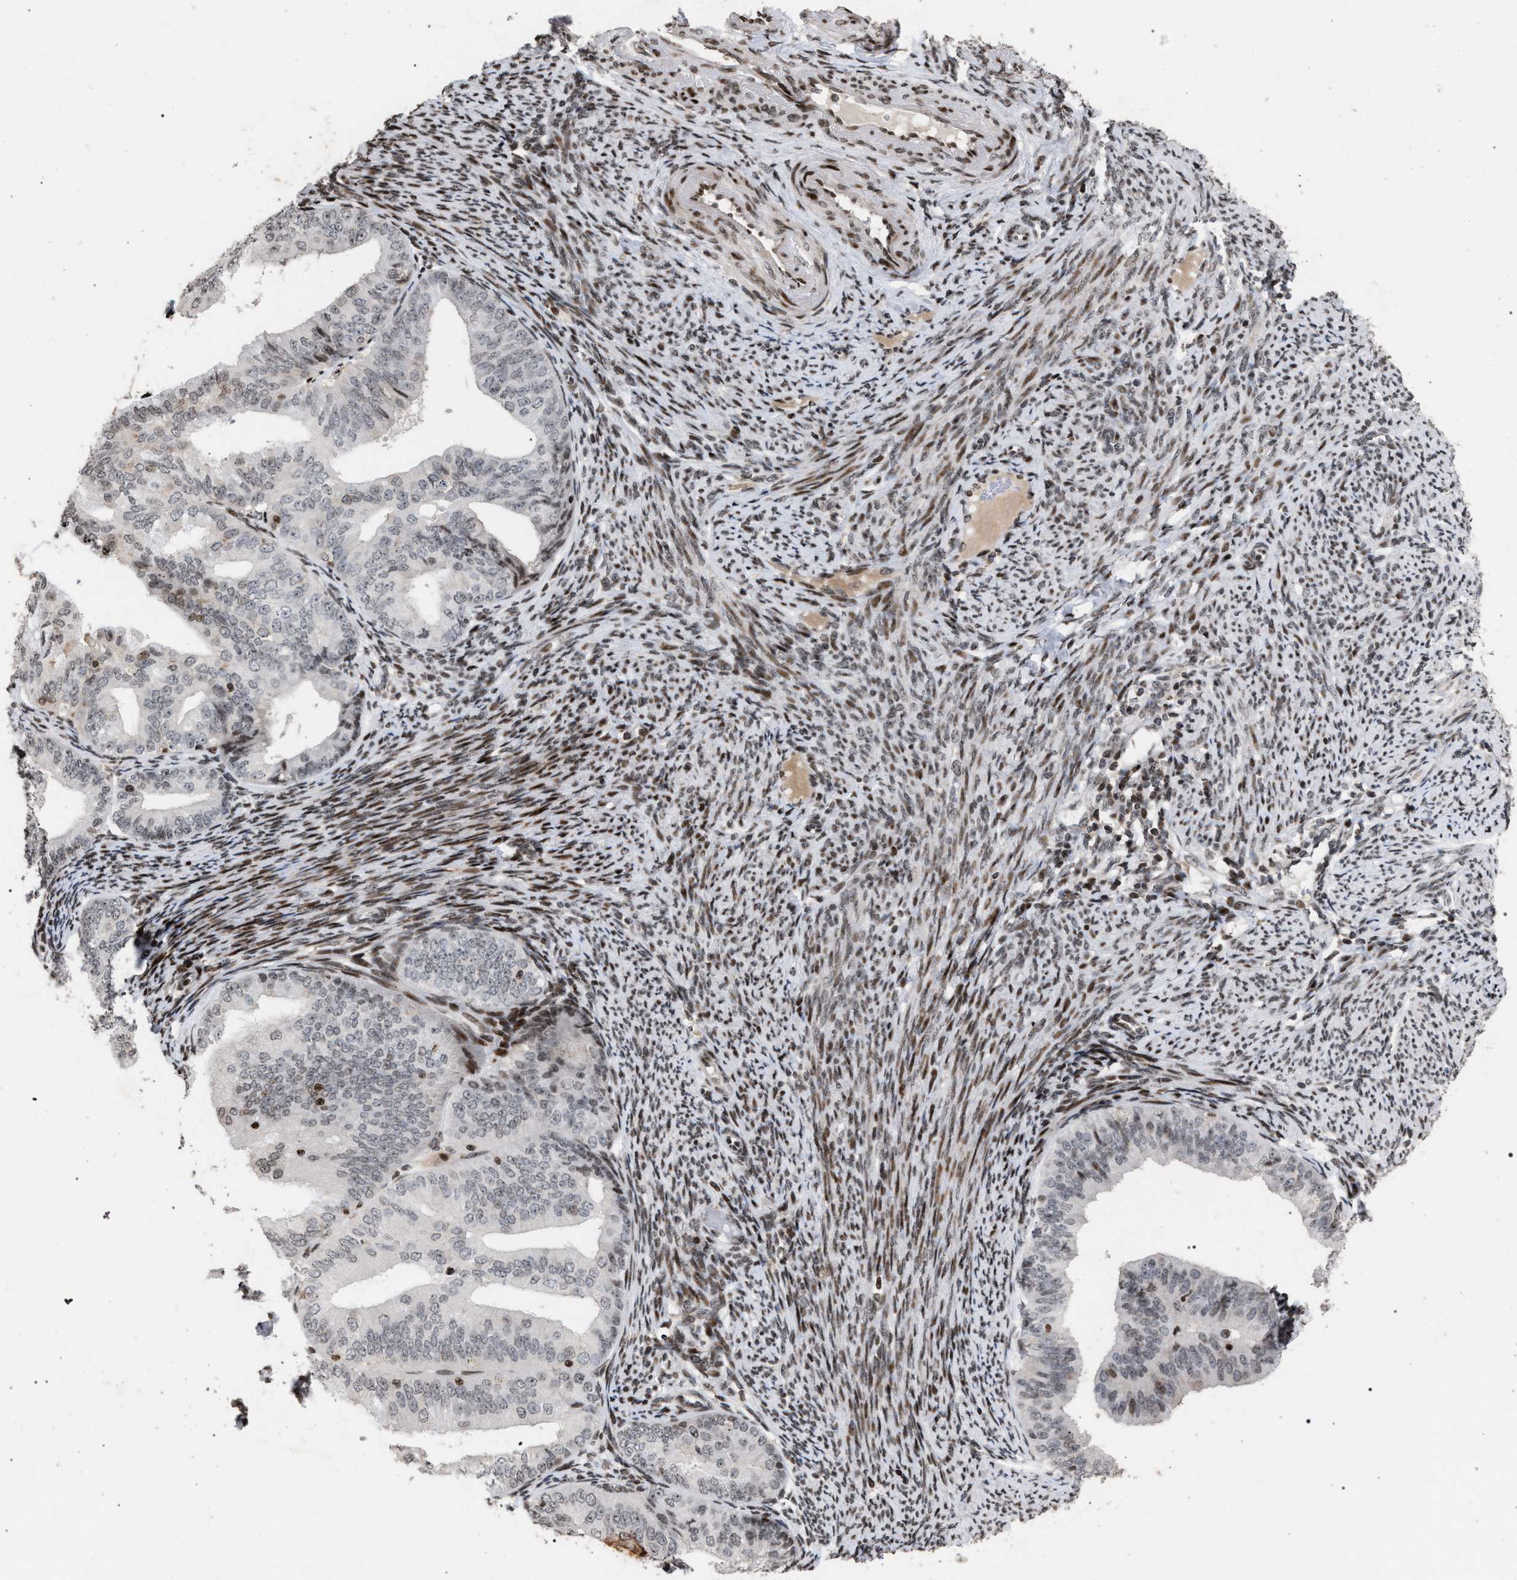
{"staining": {"intensity": "weak", "quantity": "<25%", "location": "nuclear"}, "tissue": "endometrial cancer", "cell_type": "Tumor cells", "image_type": "cancer", "snomed": [{"axis": "morphology", "description": "Adenocarcinoma, NOS"}, {"axis": "topography", "description": "Endometrium"}], "caption": "Immunohistochemistry of human endometrial cancer (adenocarcinoma) demonstrates no expression in tumor cells. (DAB (3,3'-diaminobenzidine) immunohistochemistry (IHC), high magnification).", "gene": "FOXD3", "patient": {"sex": "female", "age": 63}}